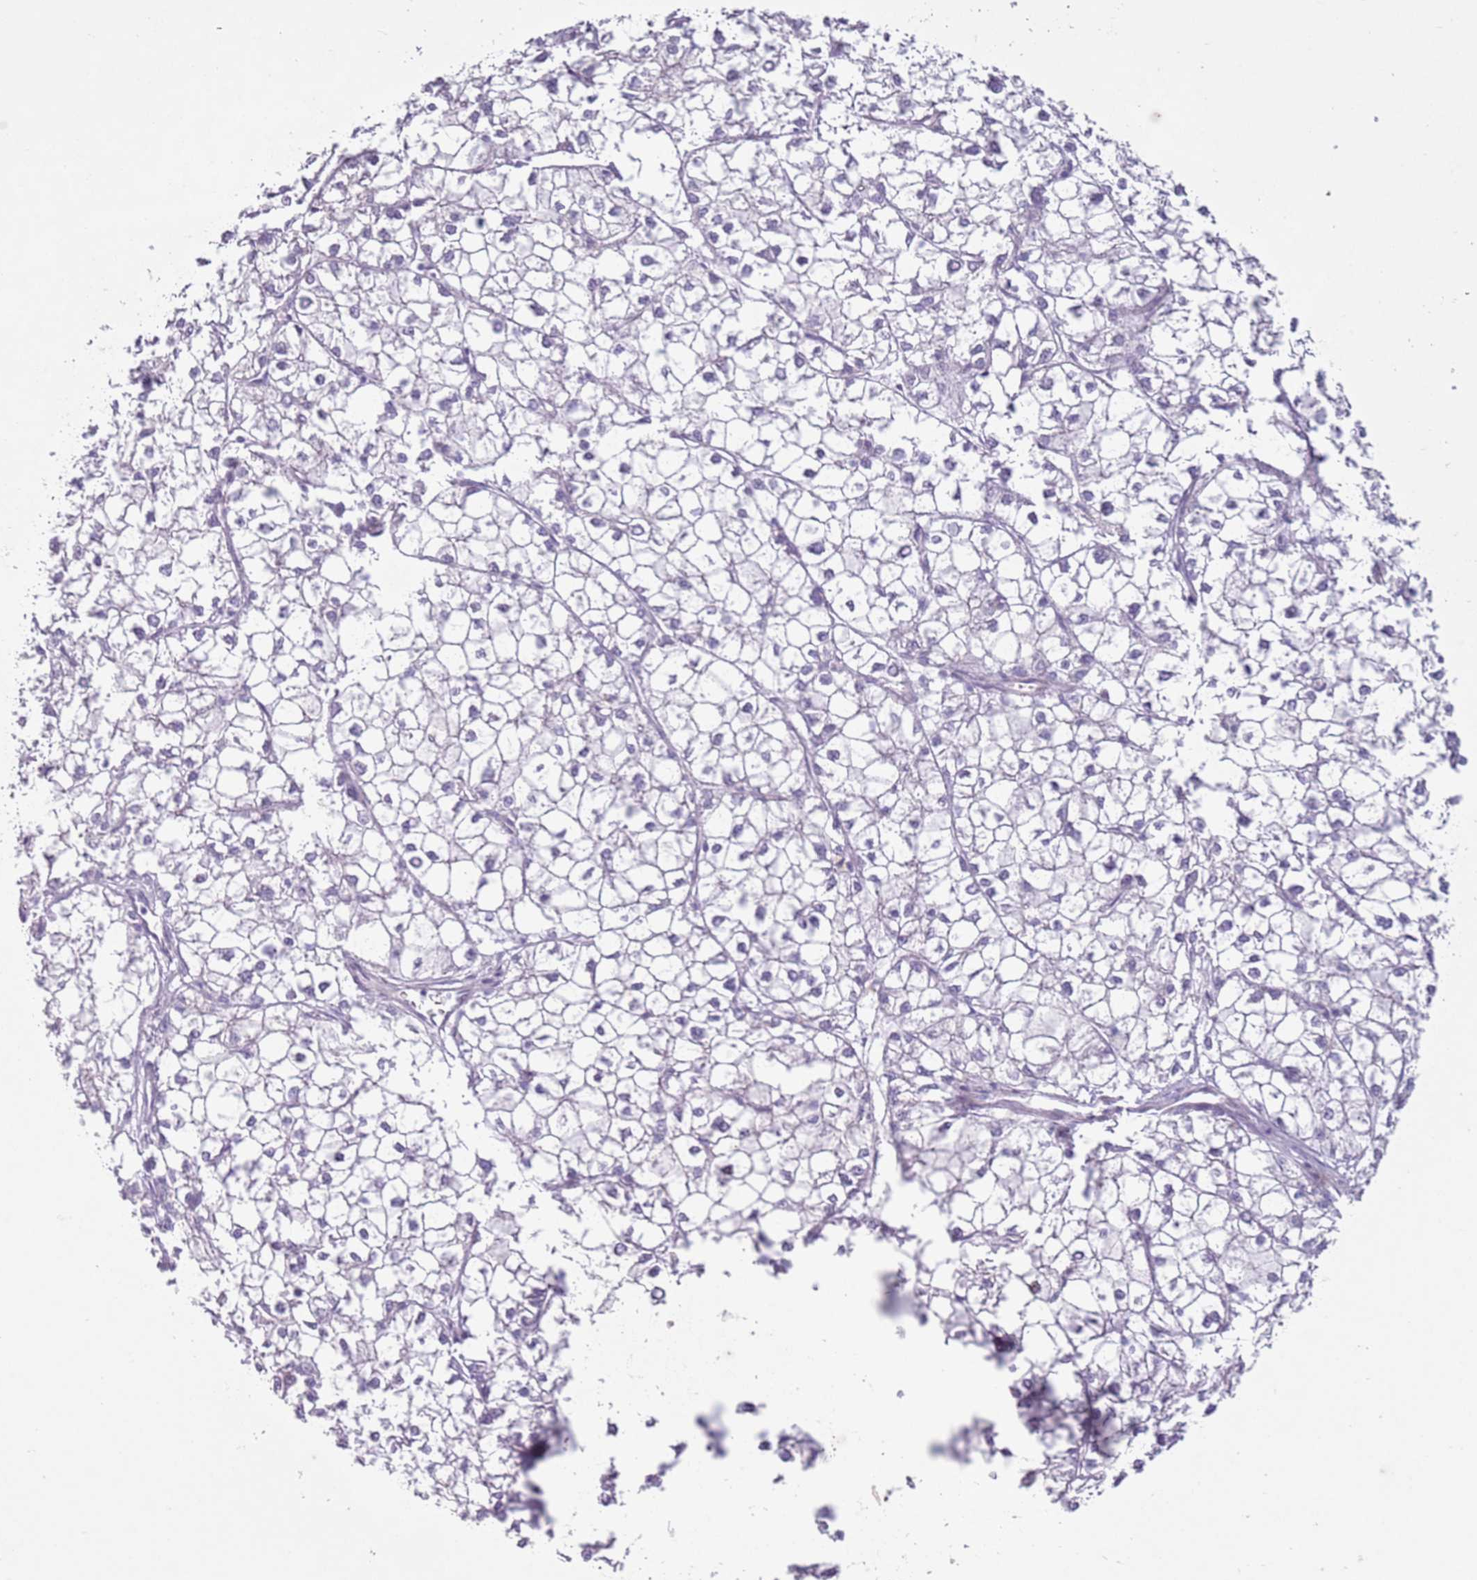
{"staining": {"intensity": "negative", "quantity": "none", "location": "none"}, "tissue": "liver cancer", "cell_type": "Tumor cells", "image_type": "cancer", "snomed": [{"axis": "morphology", "description": "Carcinoma, Hepatocellular, NOS"}, {"axis": "topography", "description": "Liver"}], "caption": "Immunohistochemical staining of human liver cancer shows no significant expression in tumor cells.", "gene": "ZNF239", "patient": {"sex": "female", "age": 43}}